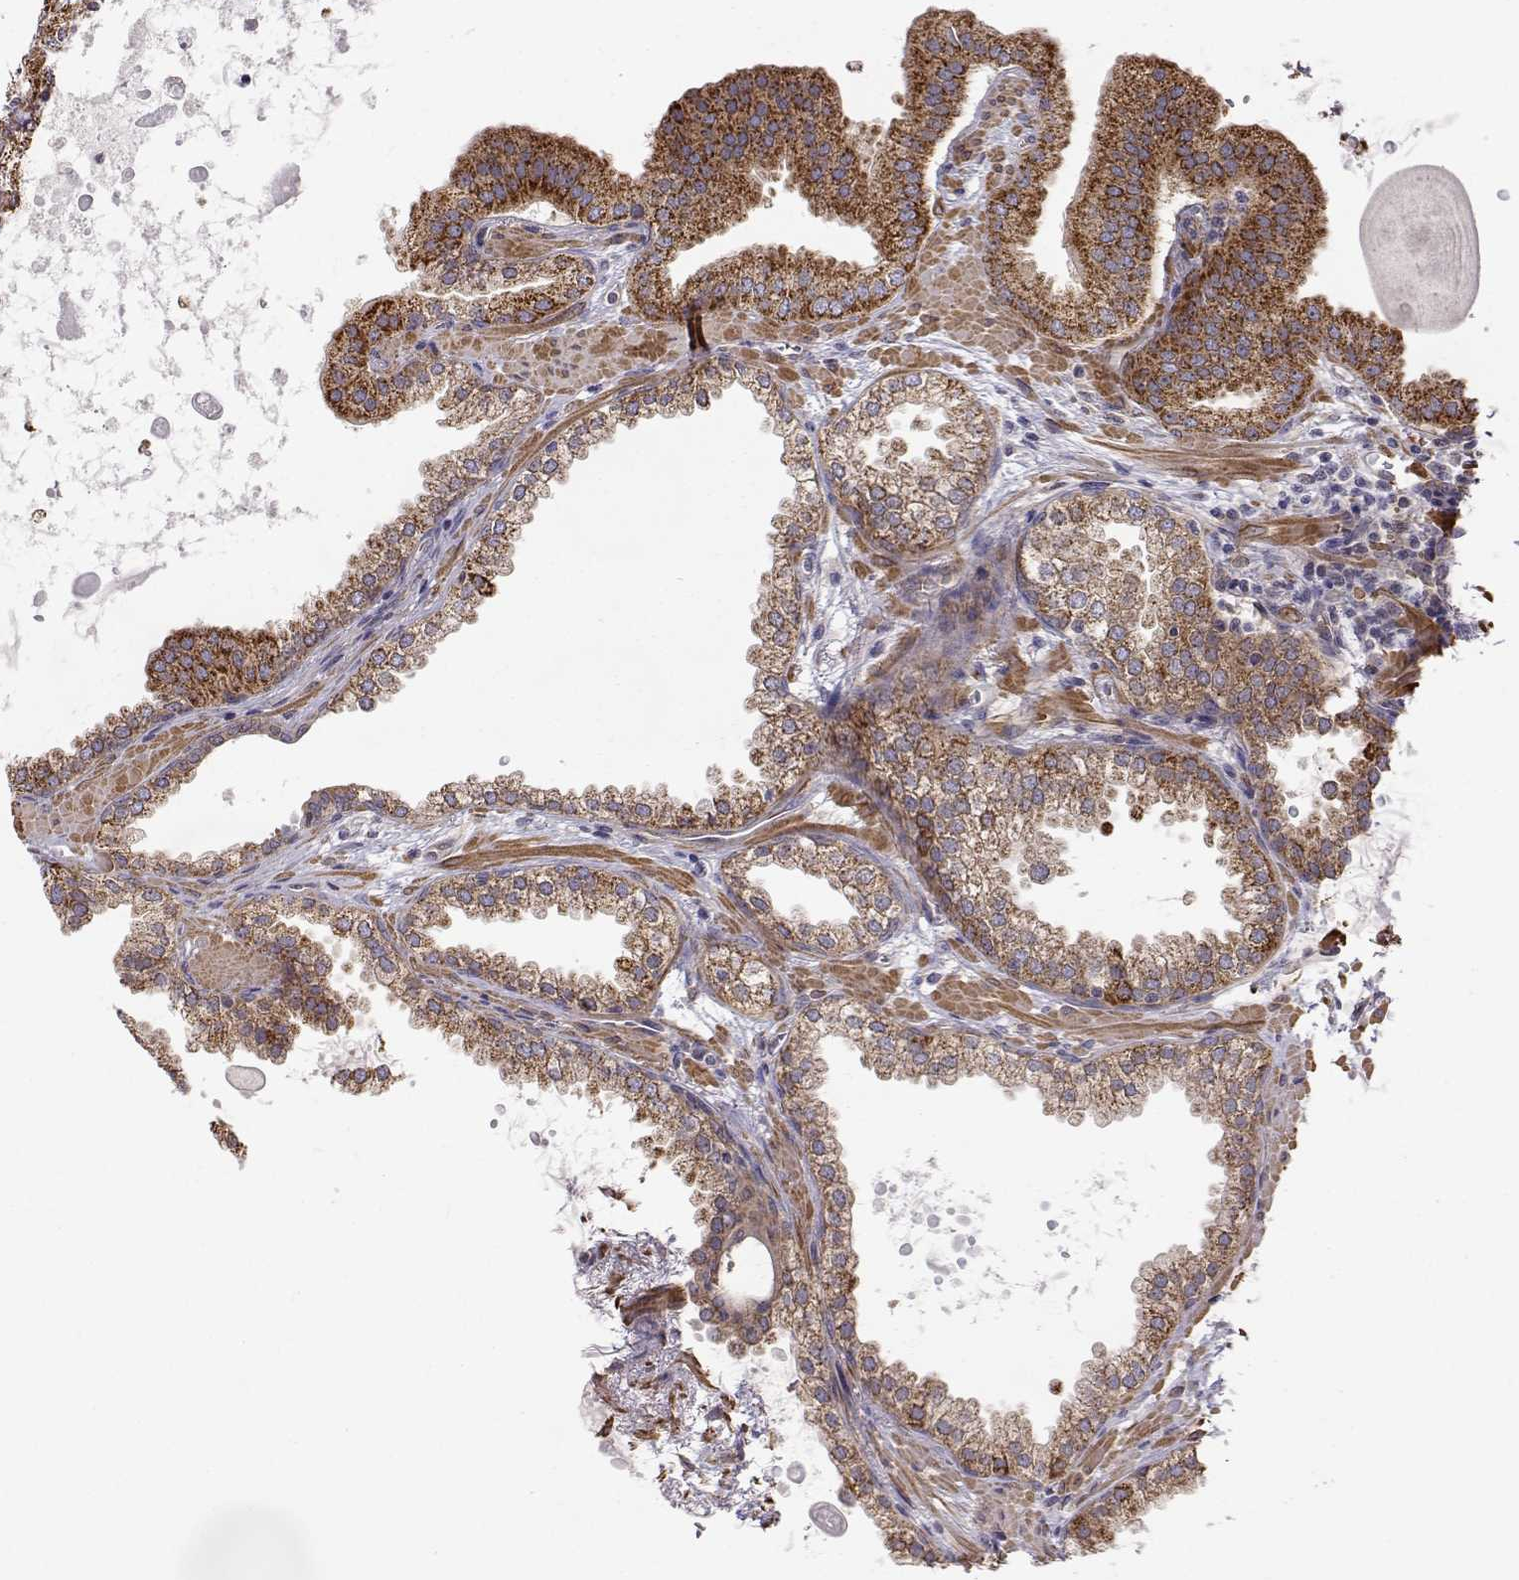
{"staining": {"intensity": "strong", "quantity": ">75%", "location": "cytoplasmic/membranous"}, "tissue": "prostate cancer", "cell_type": "Tumor cells", "image_type": "cancer", "snomed": [{"axis": "morphology", "description": "Normal tissue, NOS"}, {"axis": "morphology", "description": "Adenocarcinoma, High grade"}, {"axis": "topography", "description": "Prostate"}], "caption": "IHC histopathology image of prostate adenocarcinoma (high-grade) stained for a protein (brown), which demonstrates high levels of strong cytoplasmic/membranous expression in about >75% of tumor cells.", "gene": "PAIP1", "patient": {"sex": "male", "age": 83}}